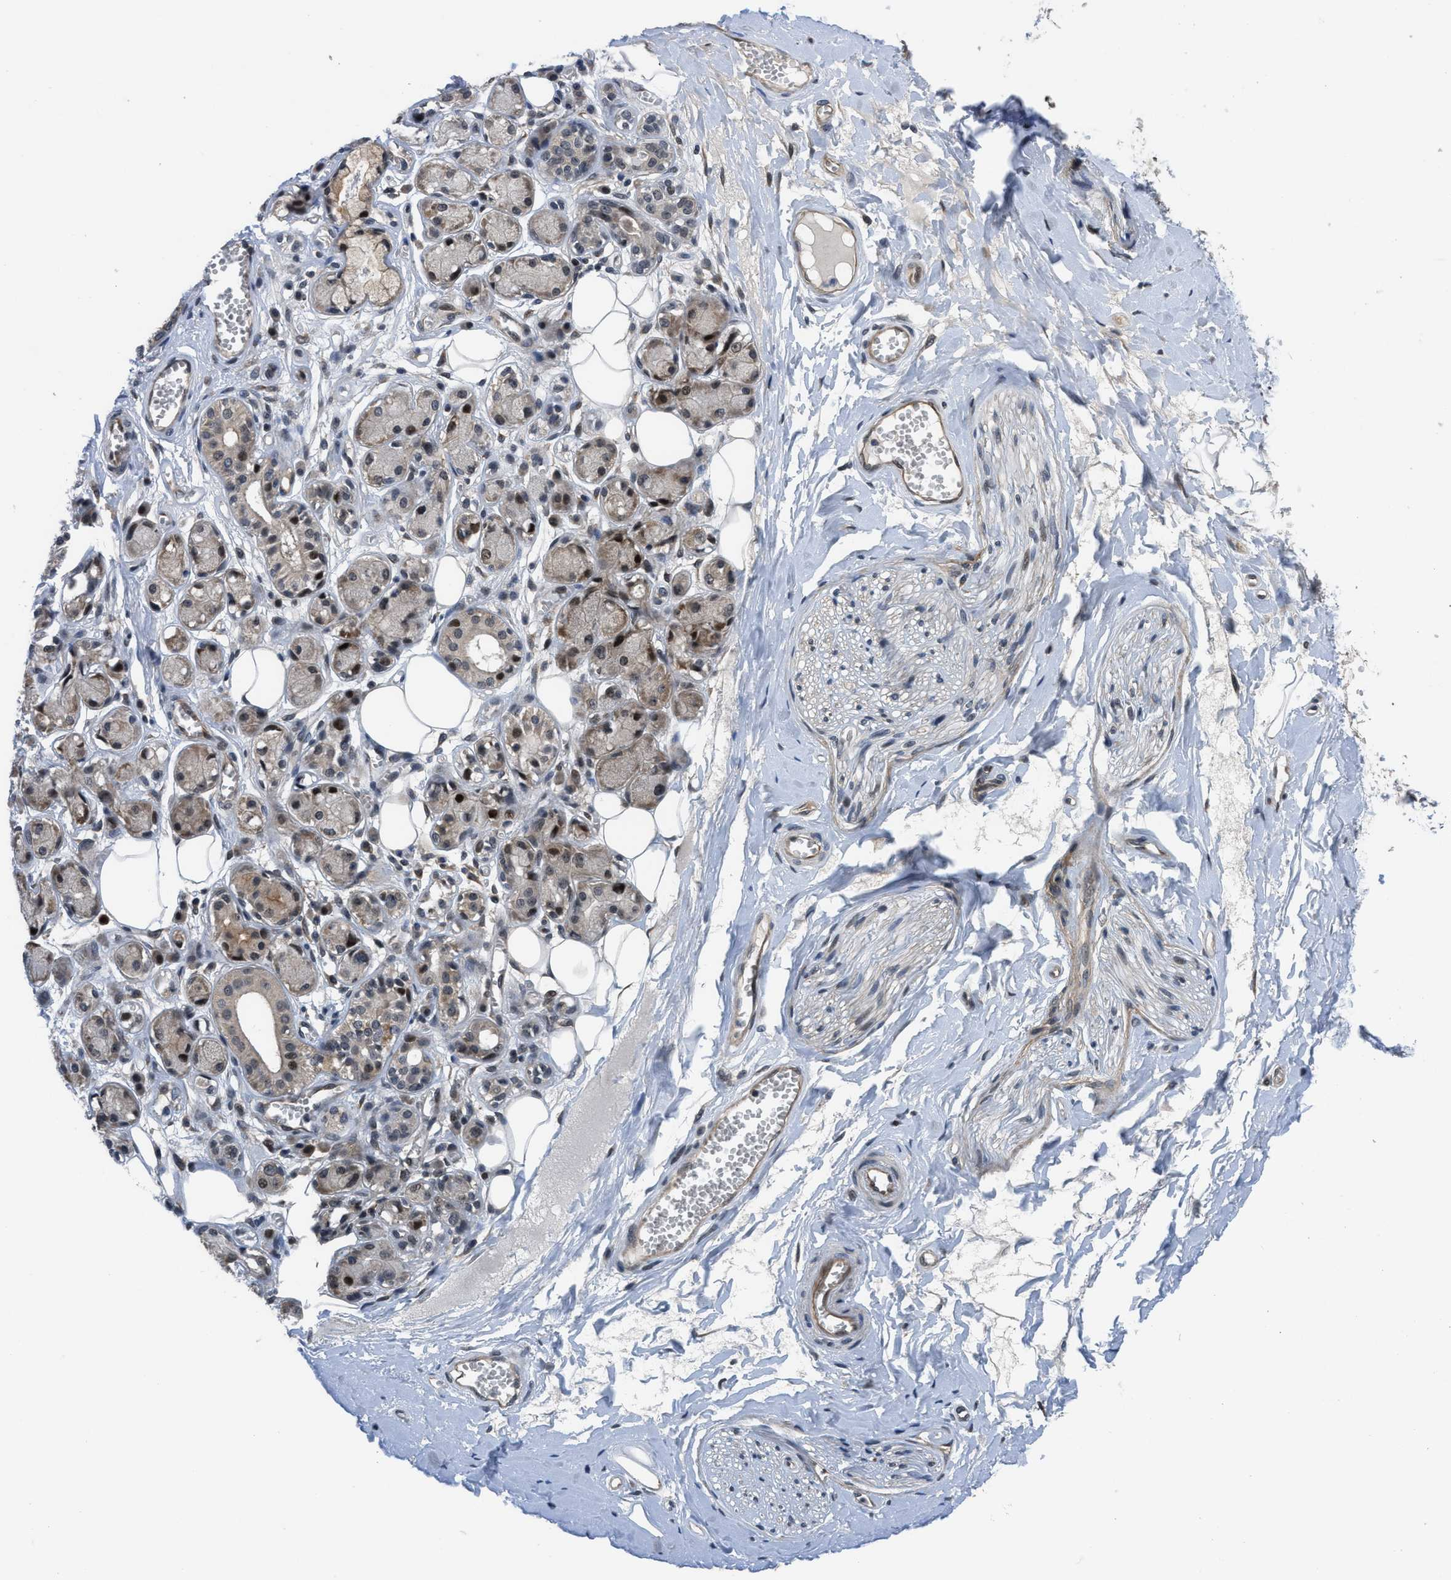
{"staining": {"intensity": "moderate", "quantity": ">75%", "location": "nuclear"}, "tissue": "adipose tissue", "cell_type": "Adipocytes", "image_type": "normal", "snomed": [{"axis": "morphology", "description": "Normal tissue, NOS"}, {"axis": "morphology", "description": "Inflammation, NOS"}, {"axis": "topography", "description": "Salivary gland"}, {"axis": "topography", "description": "Peripheral nerve tissue"}], "caption": "Immunohistochemical staining of unremarkable adipose tissue exhibits medium levels of moderate nuclear staining in approximately >75% of adipocytes.", "gene": "SETD5", "patient": {"sex": "female", "age": 75}}